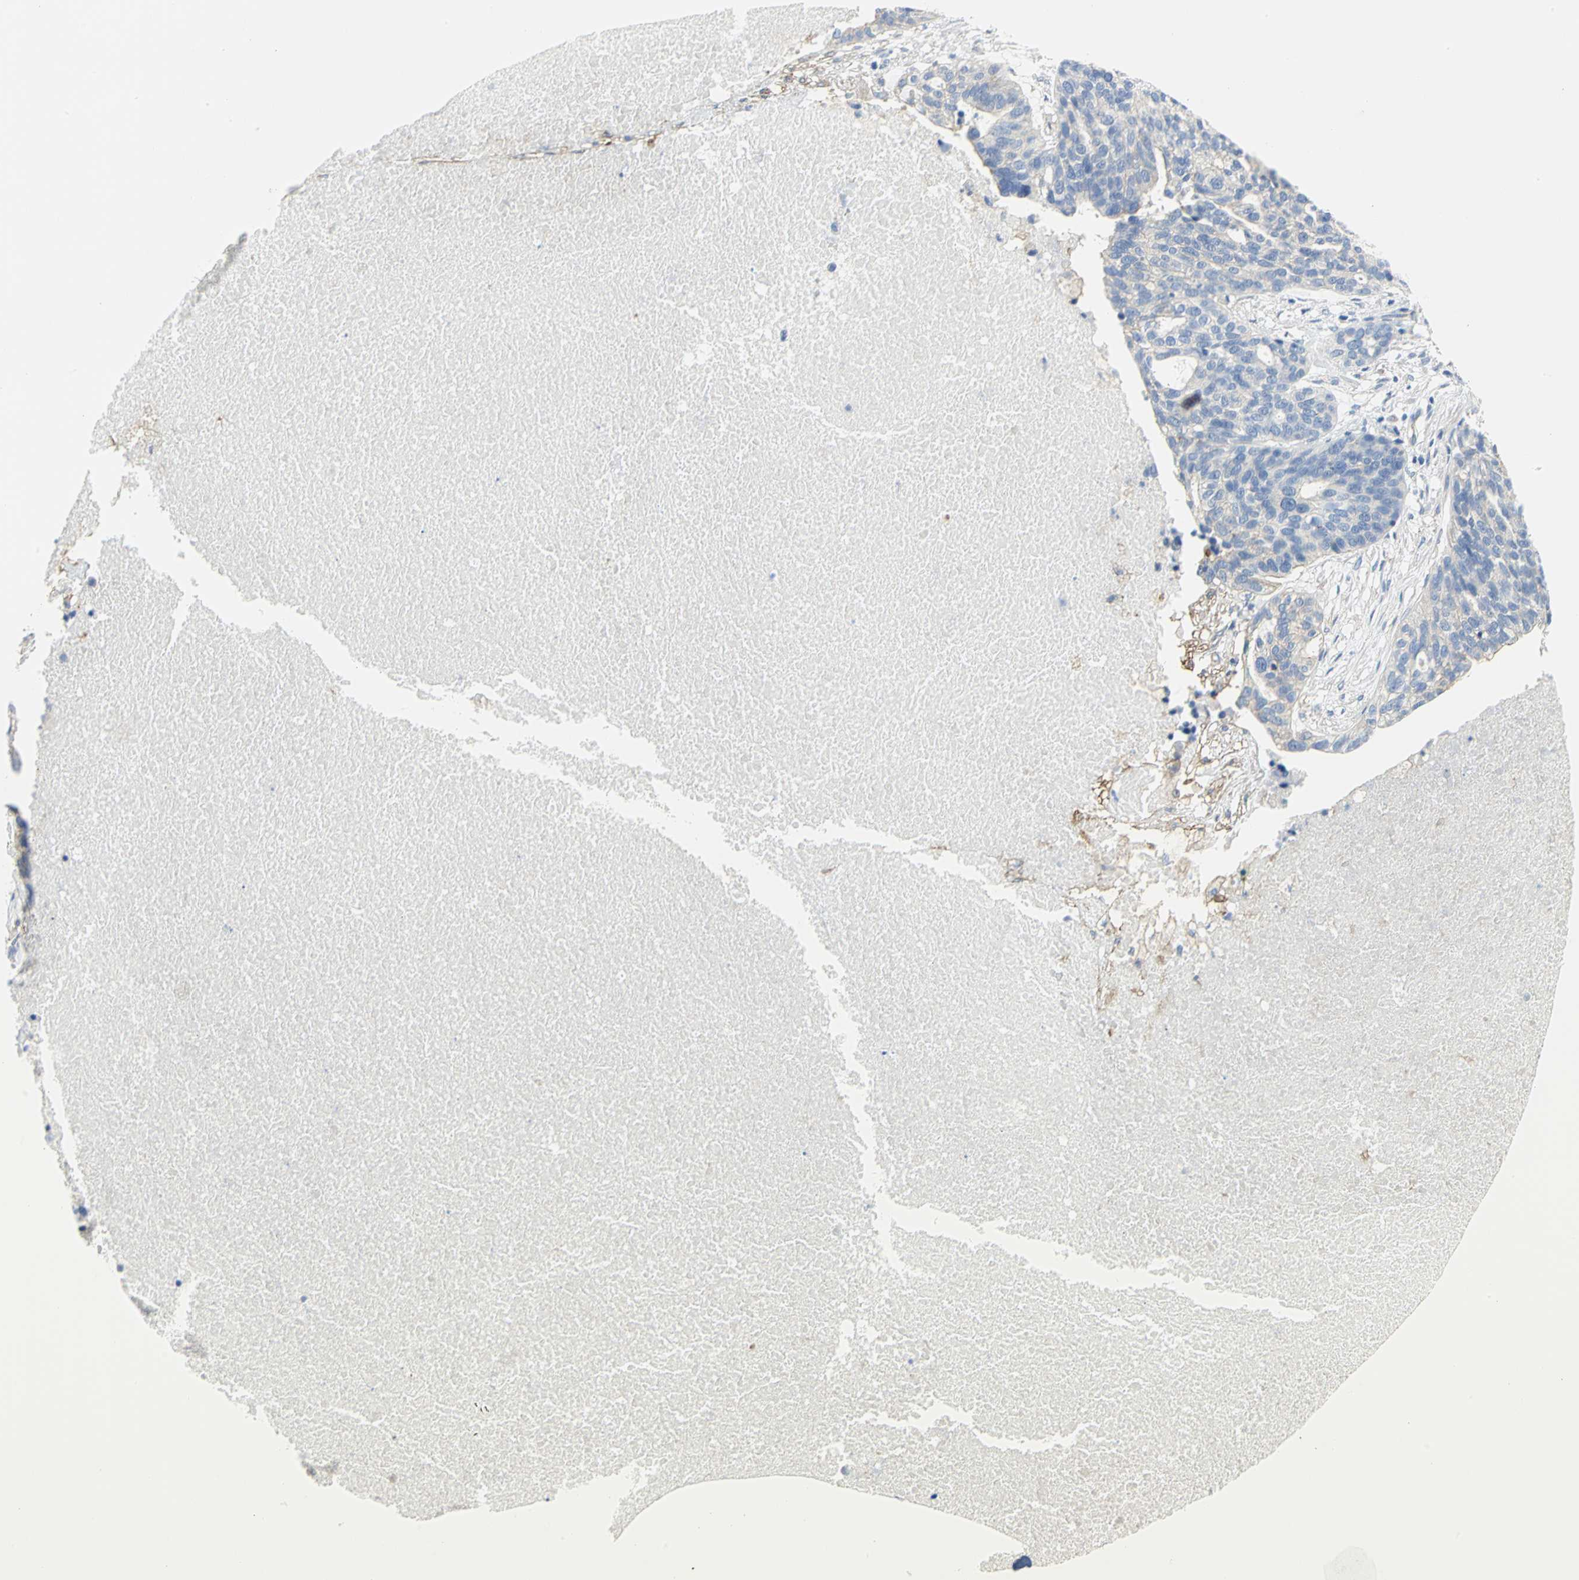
{"staining": {"intensity": "negative", "quantity": "none", "location": "none"}, "tissue": "ovarian cancer", "cell_type": "Tumor cells", "image_type": "cancer", "snomed": [{"axis": "morphology", "description": "Cystadenocarcinoma, serous, NOS"}, {"axis": "topography", "description": "Ovary"}], "caption": "IHC of serous cystadenocarcinoma (ovarian) displays no positivity in tumor cells. Brightfield microscopy of immunohistochemistry stained with DAB (brown) and hematoxylin (blue), captured at high magnification.", "gene": "FLNB", "patient": {"sex": "female", "age": 59}}